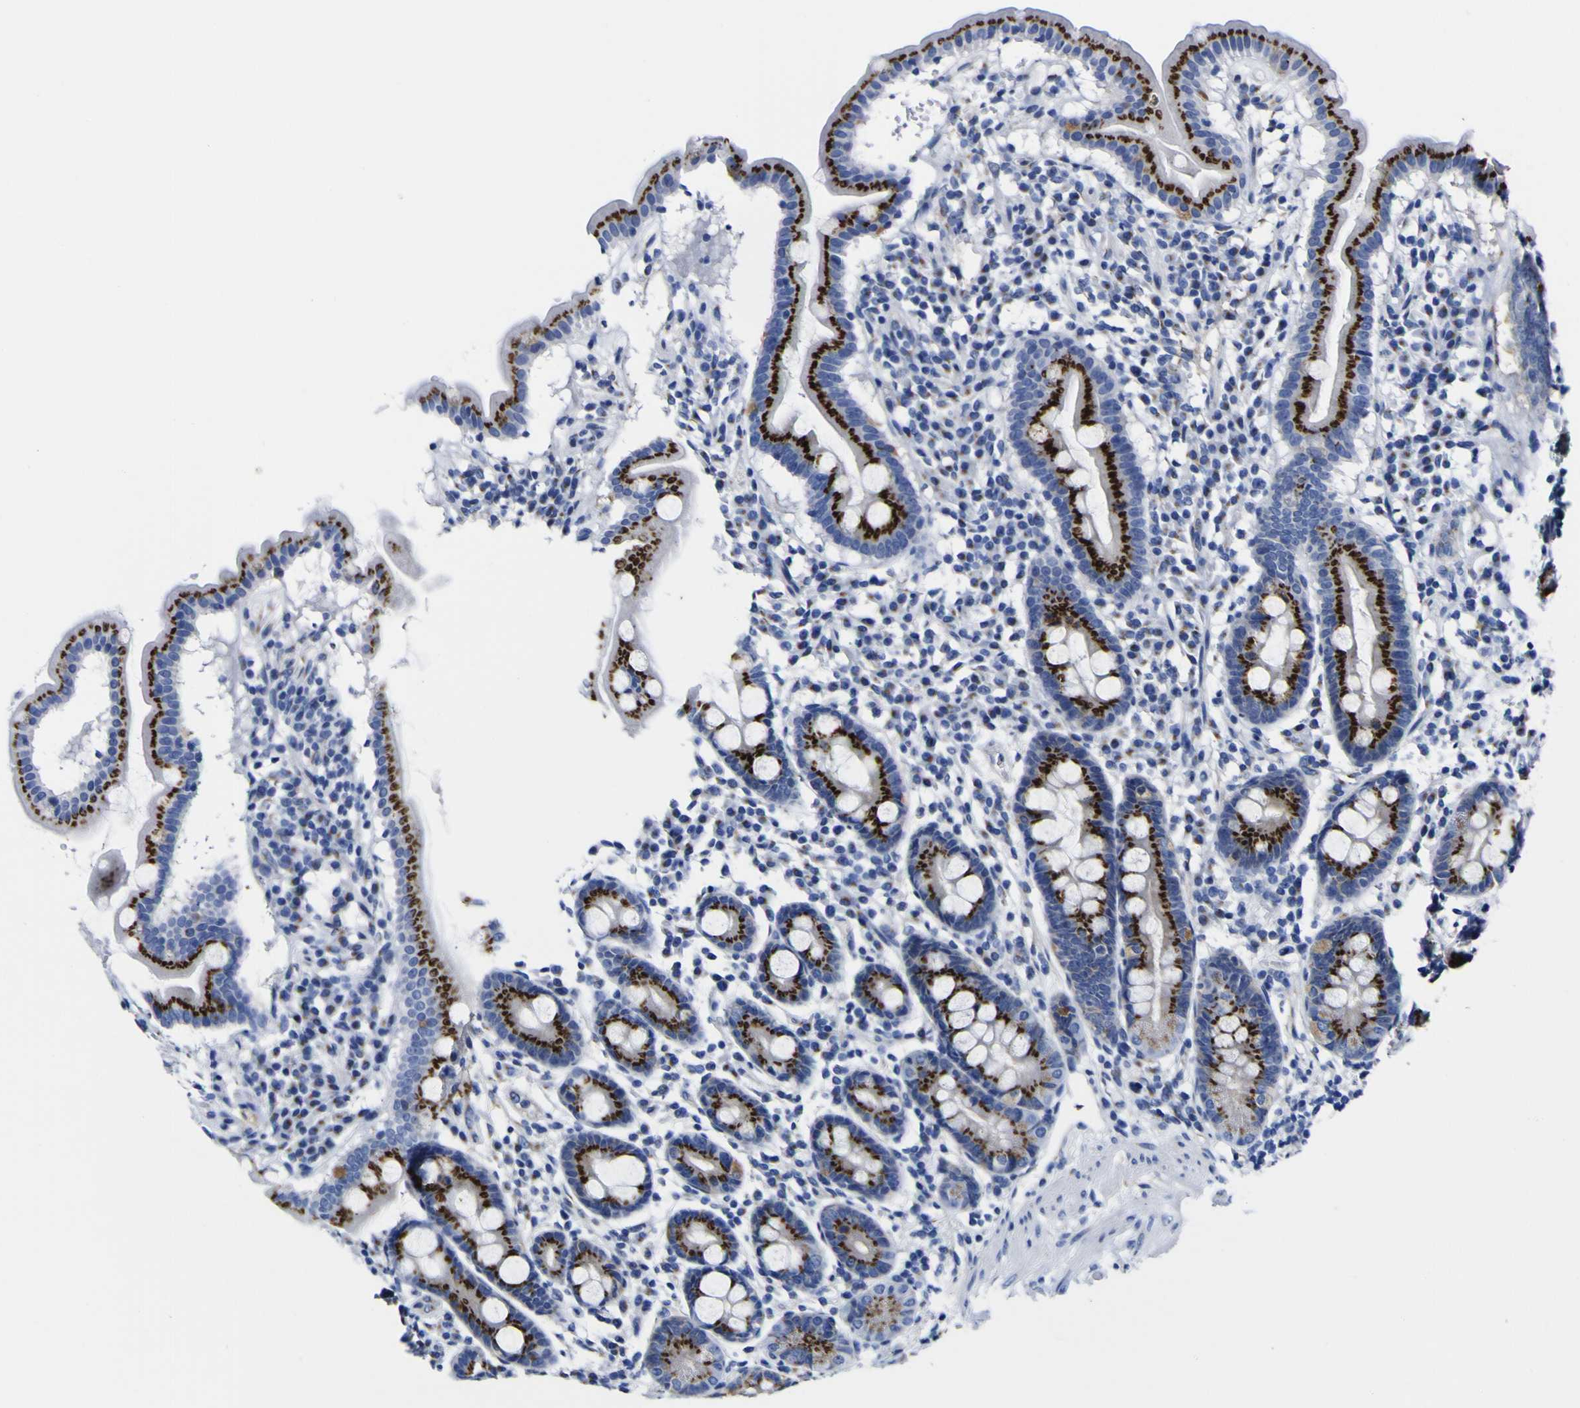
{"staining": {"intensity": "strong", "quantity": ">75%", "location": "cytoplasmic/membranous"}, "tissue": "duodenum", "cell_type": "Glandular cells", "image_type": "normal", "snomed": [{"axis": "morphology", "description": "Normal tissue, NOS"}, {"axis": "topography", "description": "Duodenum"}], "caption": "Human duodenum stained for a protein (brown) displays strong cytoplasmic/membranous positive staining in about >75% of glandular cells.", "gene": "GOLM1", "patient": {"sex": "male", "age": 50}}